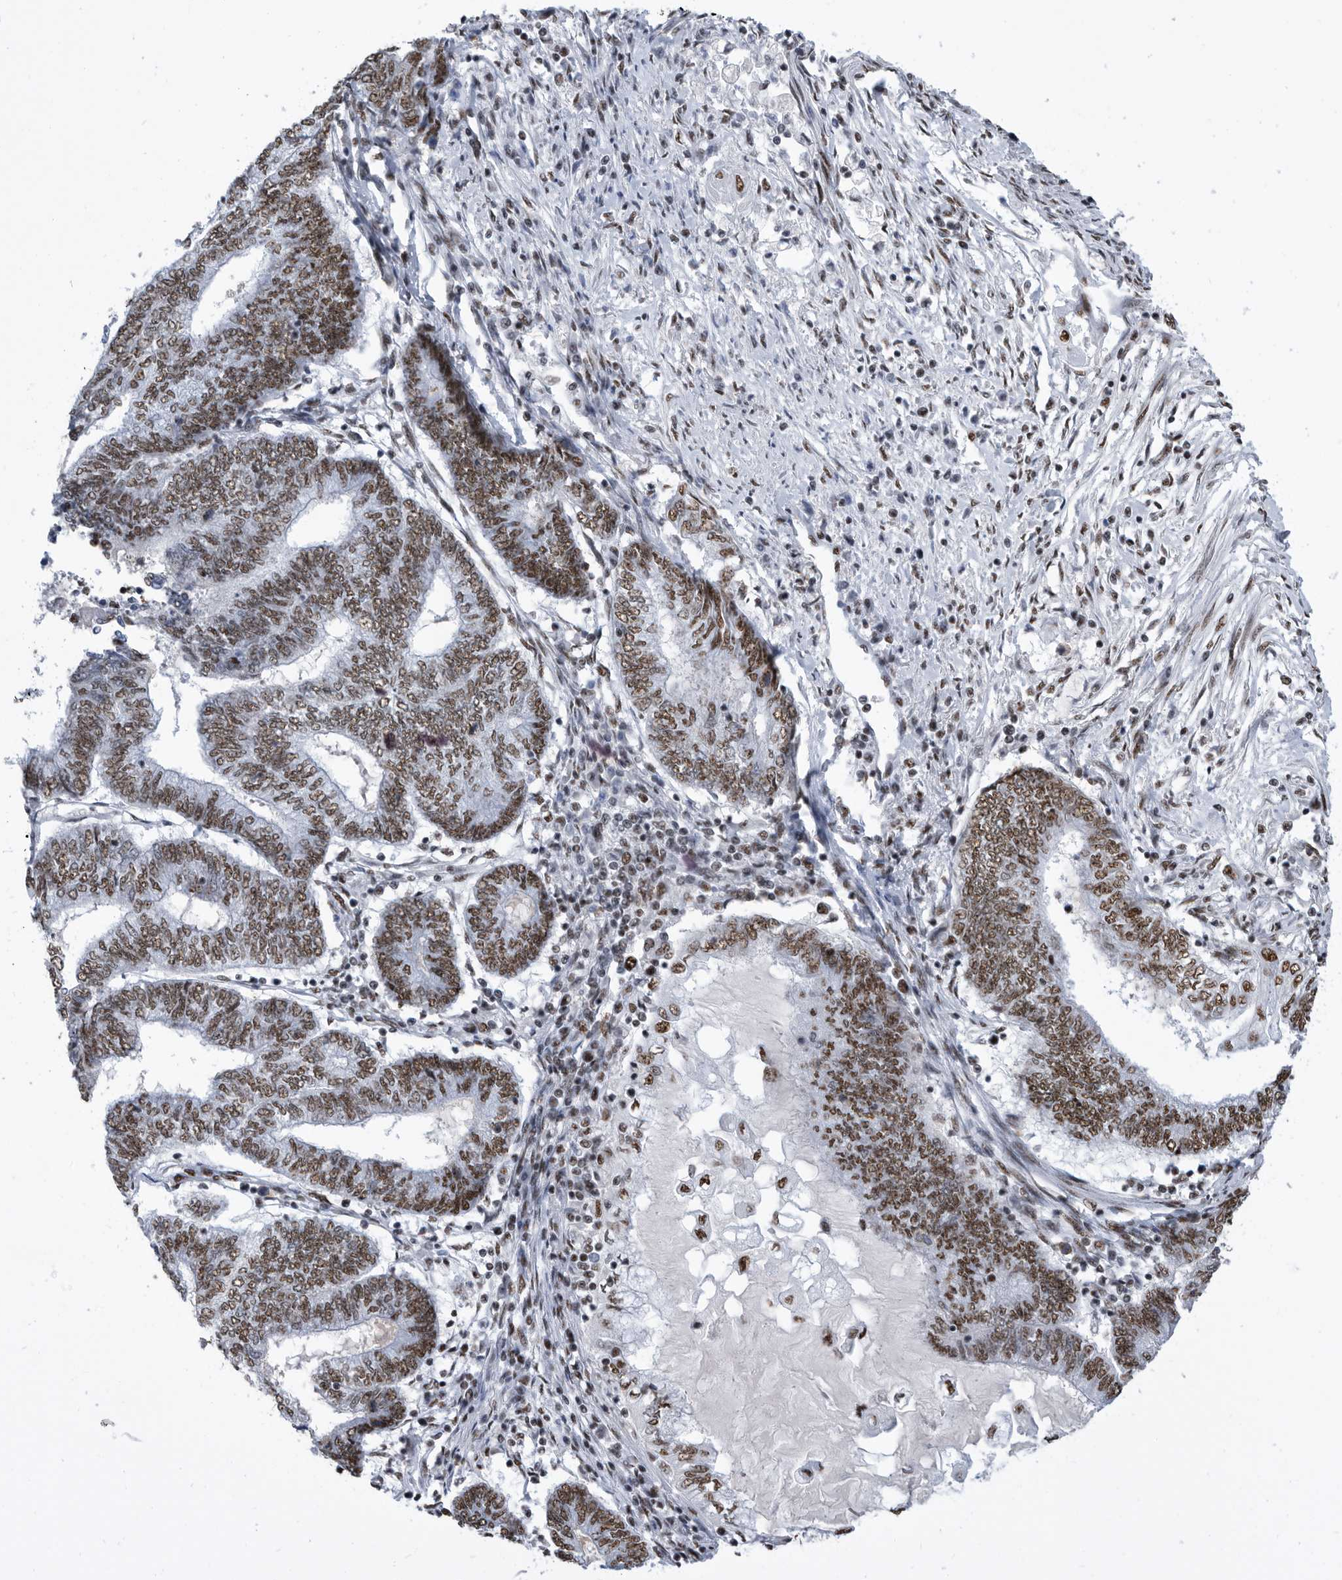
{"staining": {"intensity": "moderate", "quantity": ">75%", "location": "nuclear"}, "tissue": "endometrial cancer", "cell_type": "Tumor cells", "image_type": "cancer", "snomed": [{"axis": "morphology", "description": "Adenocarcinoma, NOS"}, {"axis": "topography", "description": "Uterus"}, {"axis": "topography", "description": "Endometrium"}], "caption": "Endometrial cancer (adenocarcinoma) tissue demonstrates moderate nuclear staining in about >75% of tumor cells, visualized by immunohistochemistry. (IHC, brightfield microscopy, high magnification).", "gene": "SF3A1", "patient": {"sex": "female", "age": 70}}